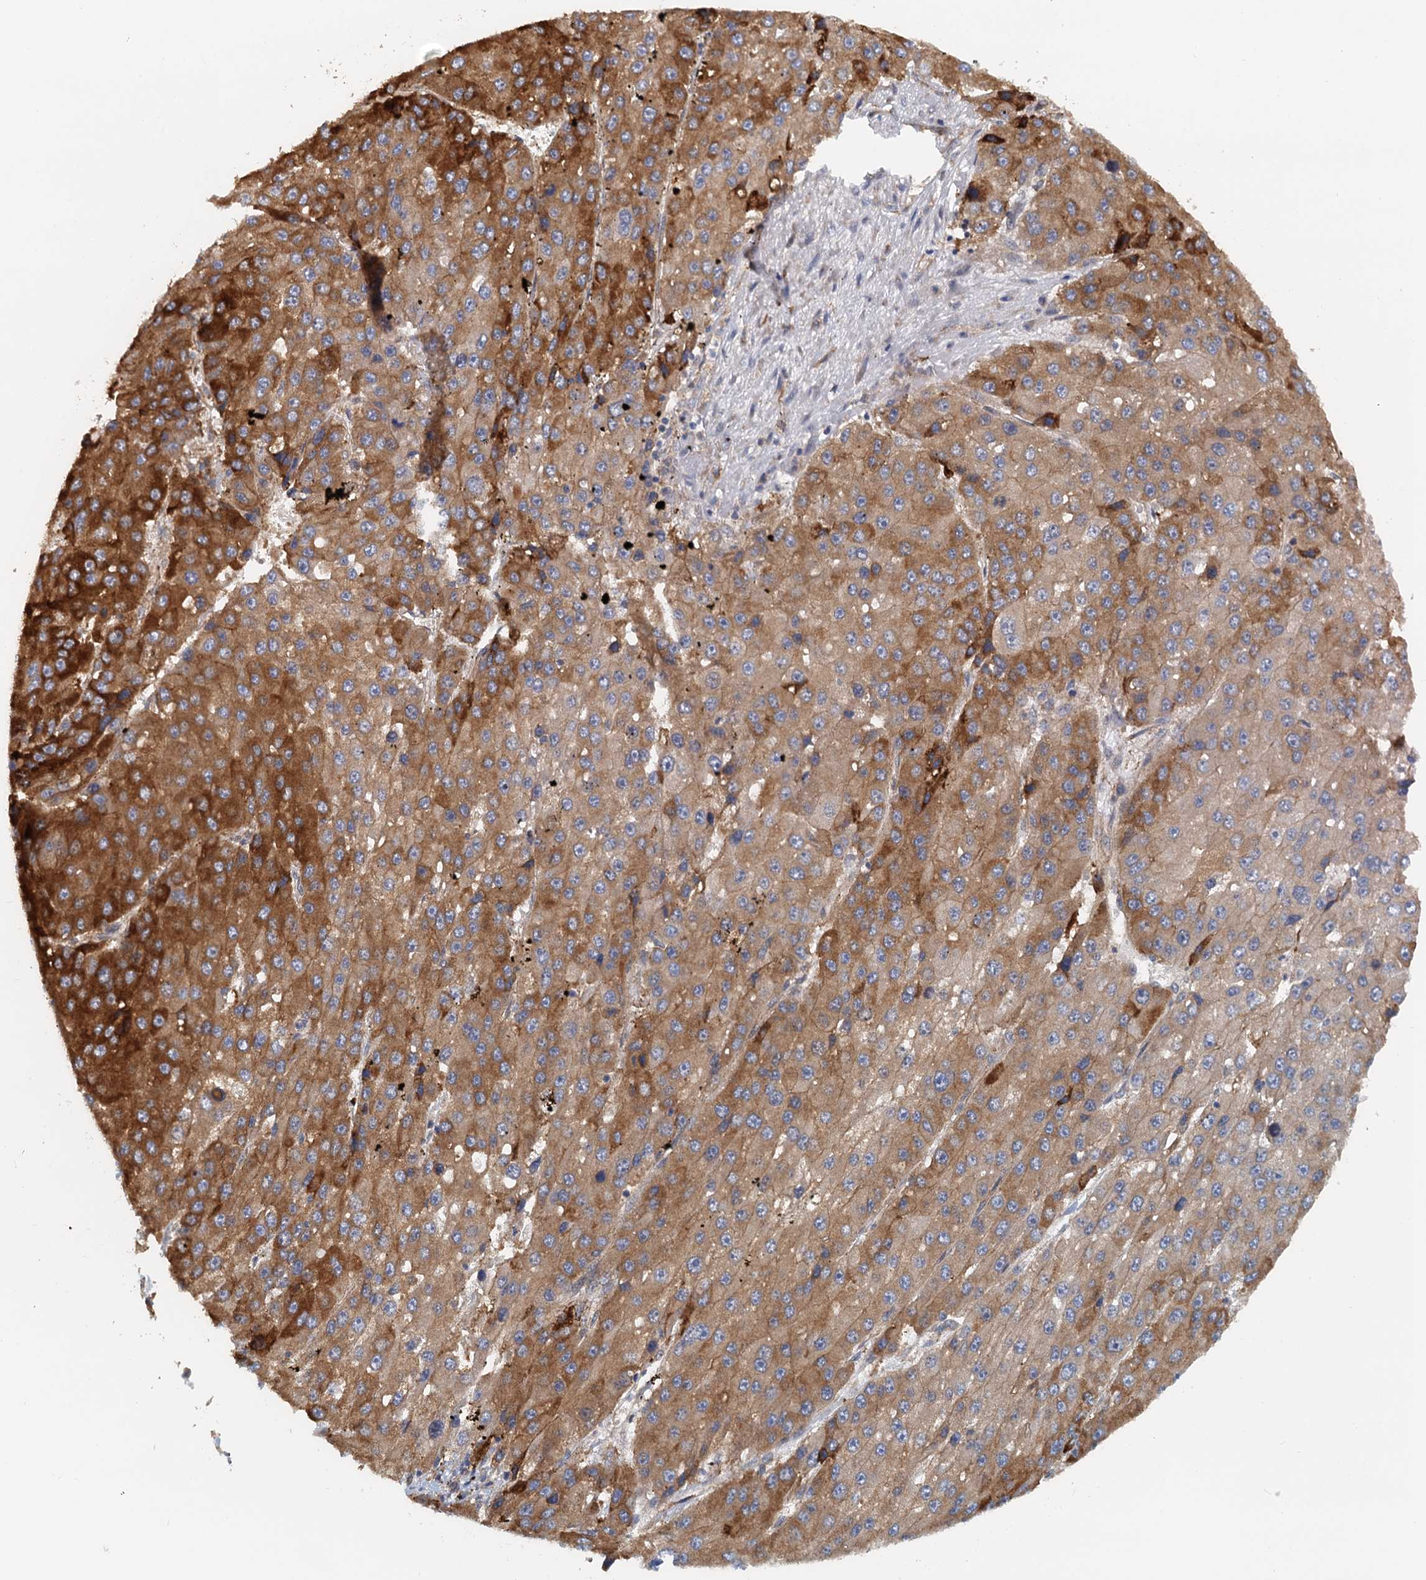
{"staining": {"intensity": "strong", "quantity": ">75%", "location": "cytoplasmic/membranous"}, "tissue": "liver cancer", "cell_type": "Tumor cells", "image_type": "cancer", "snomed": [{"axis": "morphology", "description": "Carcinoma, Hepatocellular, NOS"}, {"axis": "topography", "description": "Liver"}], "caption": "About >75% of tumor cells in liver cancer (hepatocellular carcinoma) show strong cytoplasmic/membranous protein expression as visualized by brown immunohistochemical staining.", "gene": "NIPAL3", "patient": {"sex": "female", "age": 73}}